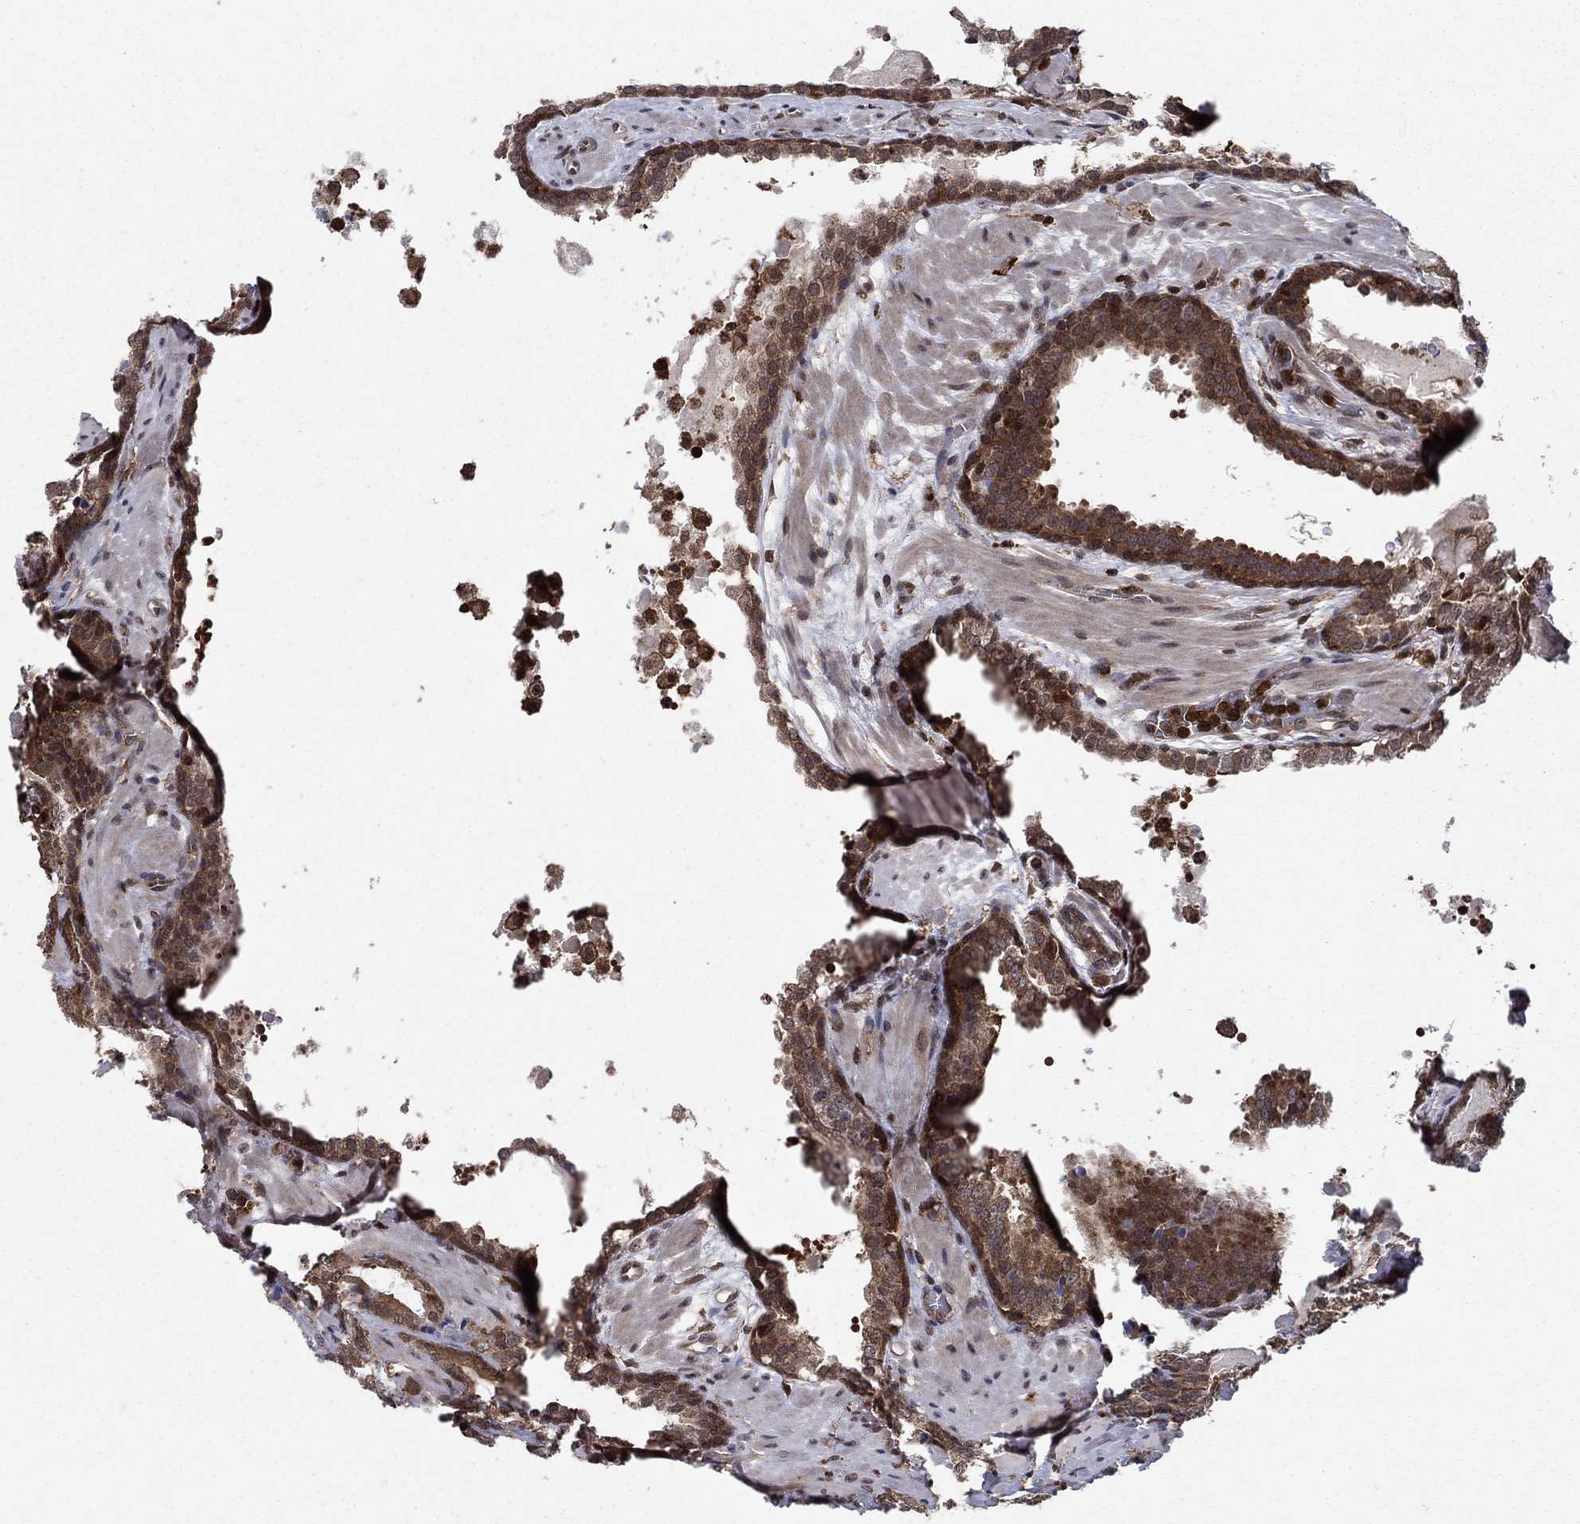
{"staining": {"intensity": "strong", "quantity": ">75%", "location": "cytoplasmic/membranous"}, "tissue": "prostate cancer", "cell_type": "Tumor cells", "image_type": "cancer", "snomed": [{"axis": "morphology", "description": "Adenocarcinoma, NOS"}, {"axis": "topography", "description": "Prostate"}], "caption": "DAB (3,3'-diaminobenzidine) immunohistochemical staining of human prostate cancer demonstrates strong cytoplasmic/membranous protein expression in approximately >75% of tumor cells.", "gene": "CACYBP", "patient": {"sex": "male", "age": 69}}